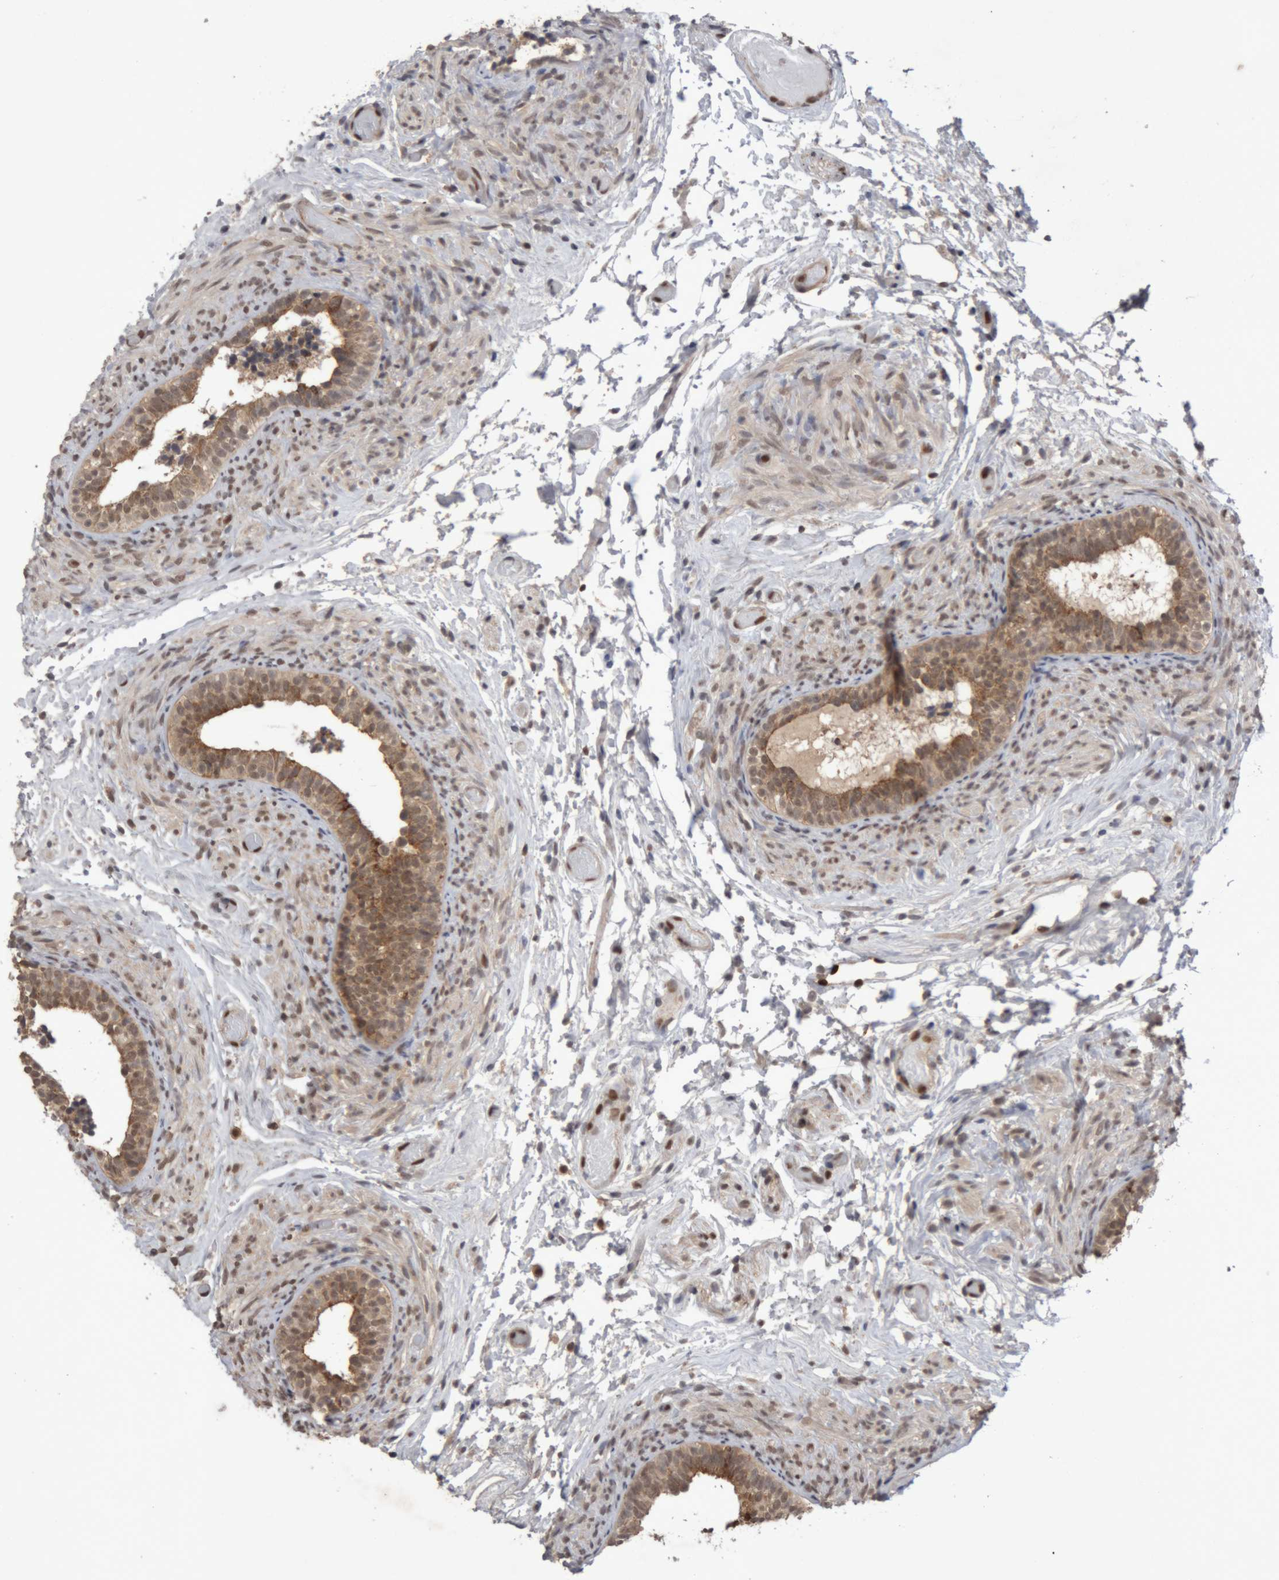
{"staining": {"intensity": "moderate", "quantity": ">75%", "location": "cytoplasmic/membranous"}, "tissue": "epididymis", "cell_type": "Glandular cells", "image_type": "normal", "snomed": [{"axis": "morphology", "description": "Normal tissue, NOS"}, {"axis": "topography", "description": "Epididymis"}], "caption": "Immunohistochemistry photomicrograph of benign epididymis: epididymis stained using IHC demonstrates medium levels of moderate protein expression localized specifically in the cytoplasmic/membranous of glandular cells, appearing as a cytoplasmic/membranous brown color.", "gene": "NFATC2", "patient": {"sex": "male", "age": 5}}